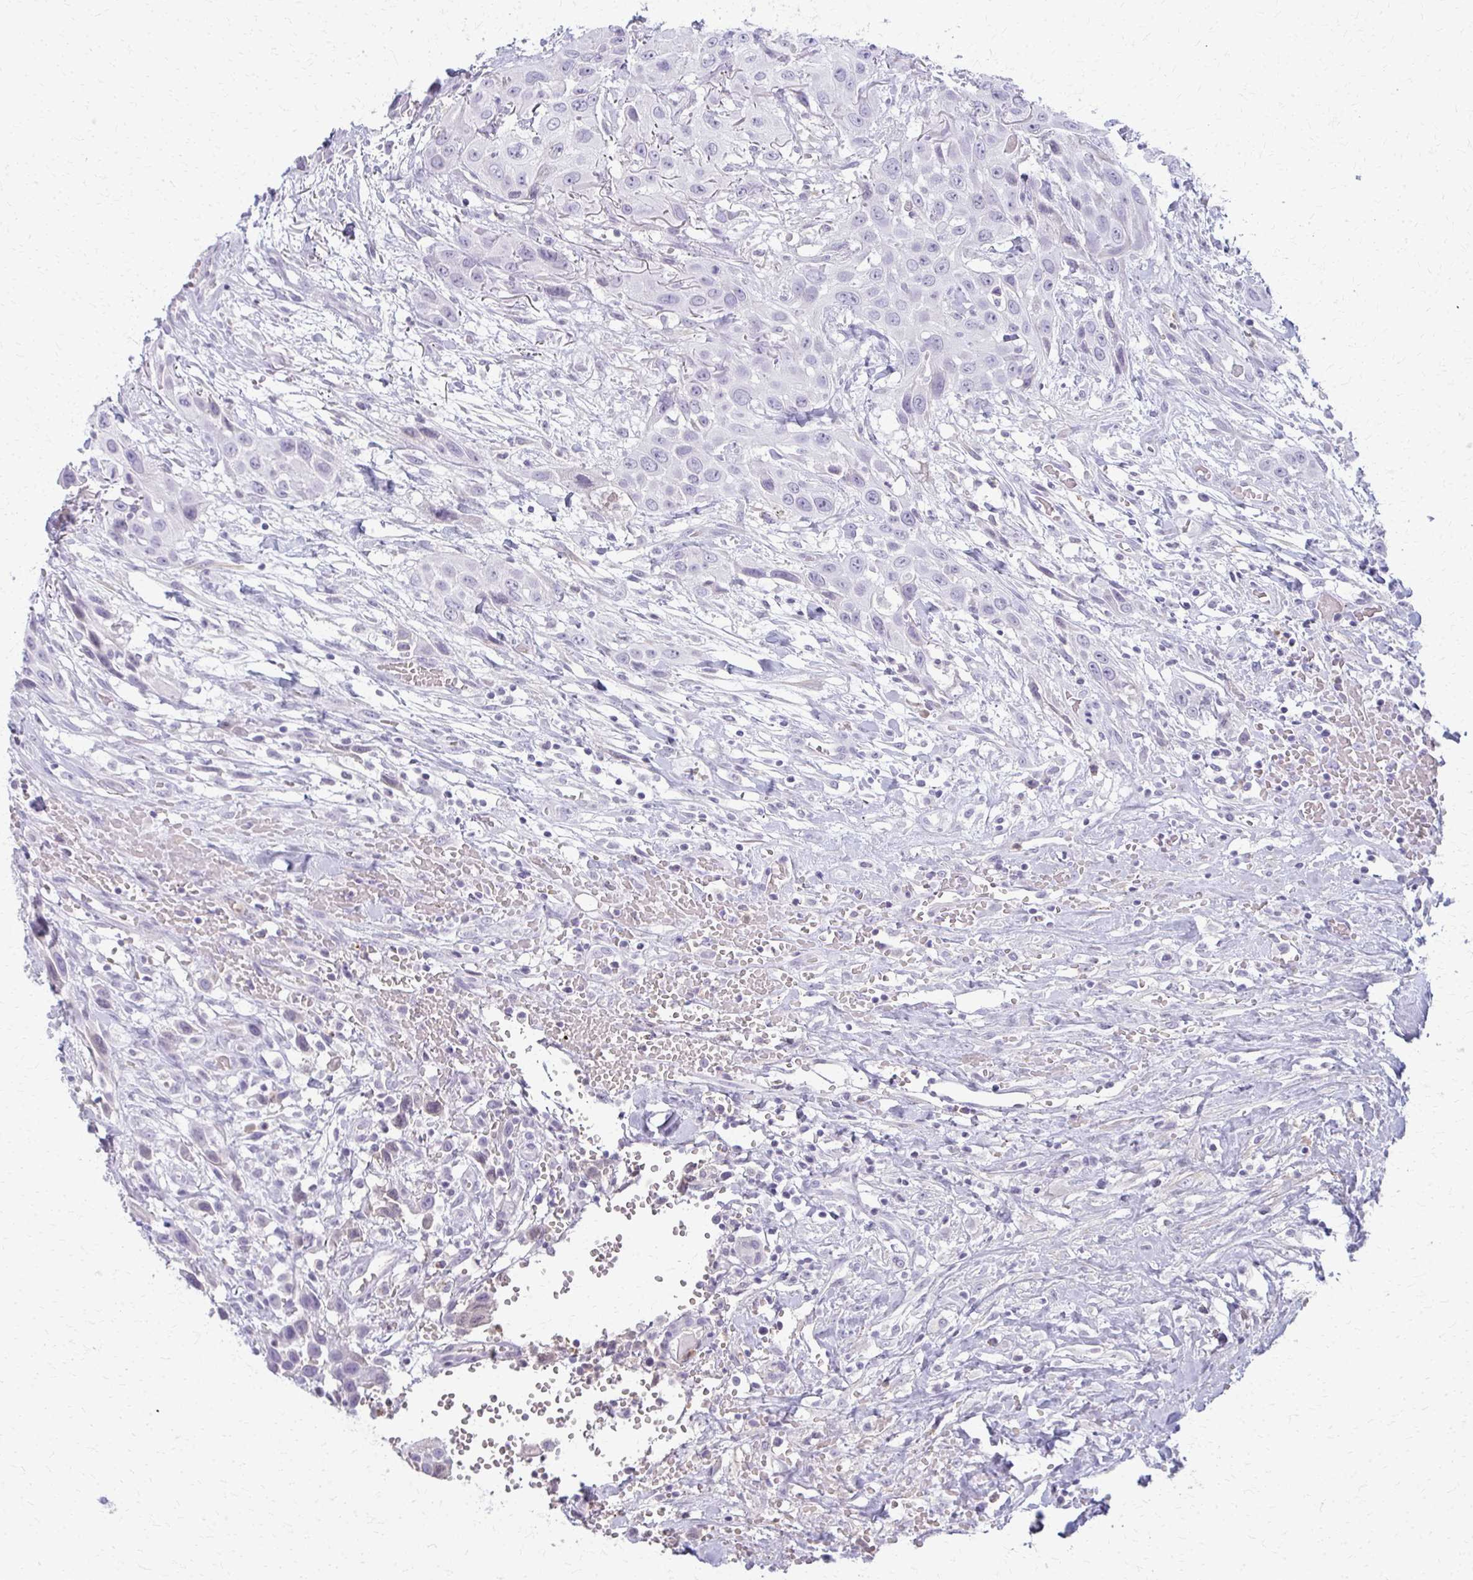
{"staining": {"intensity": "negative", "quantity": "none", "location": "none"}, "tissue": "head and neck cancer", "cell_type": "Tumor cells", "image_type": "cancer", "snomed": [{"axis": "morphology", "description": "Squamous cell carcinoma, NOS"}, {"axis": "topography", "description": "Head-Neck"}], "caption": "The immunohistochemistry histopathology image has no significant staining in tumor cells of squamous cell carcinoma (head and neck) tissue.", "gene": "CA3", "patient": {"sex": "male", "age": 81}}